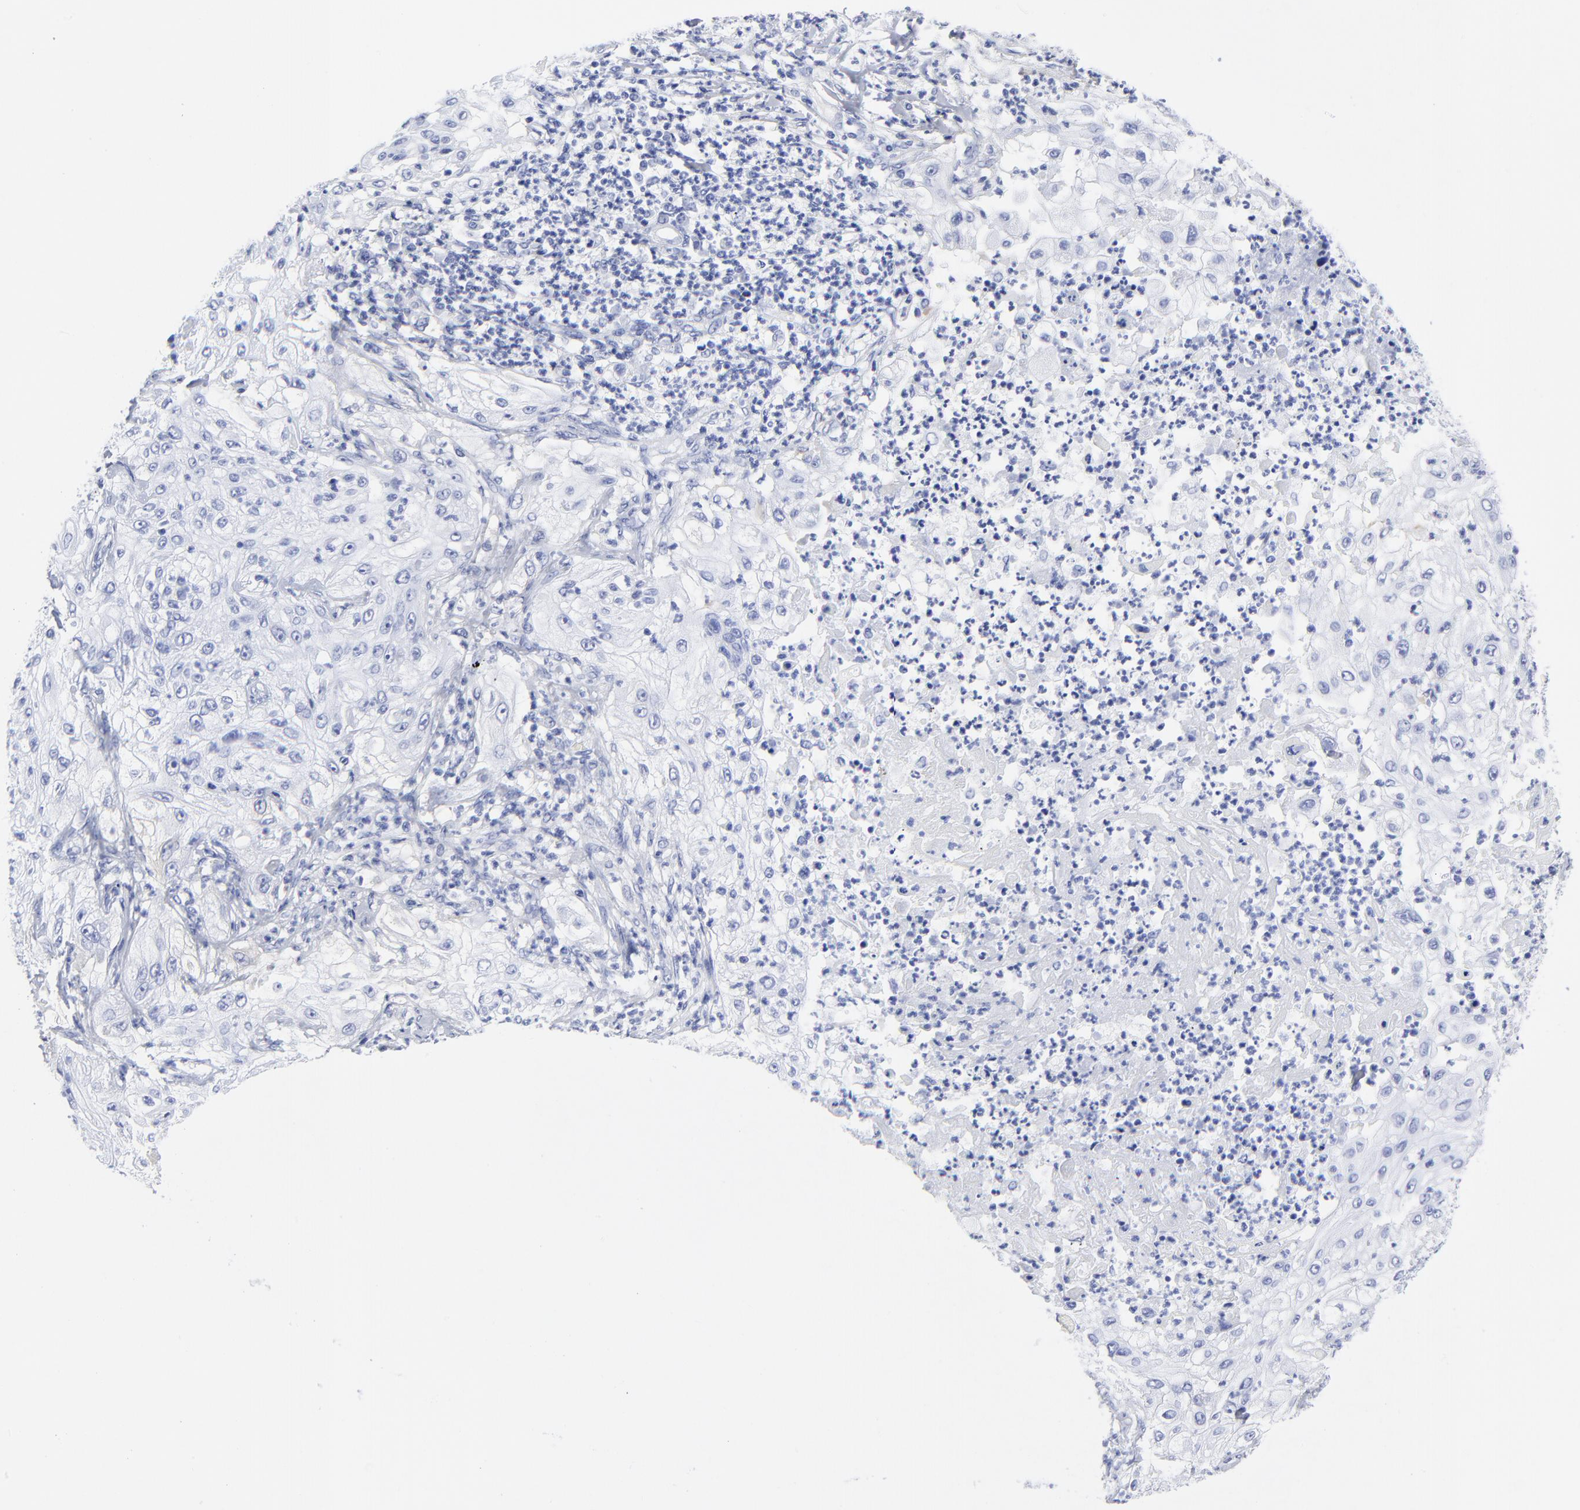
{"staining": {"intensity": "negative", "quantity": "none", "location": "none"}, "tissue": "lung cancer", "cell_type": "Tumor cells", "image_type": "cancer", "snomed": [{"axis": "morphology", "description": "Inflammation, NOS"}, {"axis": "morphology", "description": "Squamous cell carcinoma, NOS"}, {"axis": "topography", "description": "Lymph node"}, {"axis": "topography", "description": "Soft tissue"}, {"axis": "topography", "description": "Lung"}], "caption": "A high-resolution histopathology image shows IHC staining of lung cancer, which reveals no significant staining in tumor cells. The staining is performed using DAB brown chromogen with nuclei counter-stained in using hematoxylin.", "gene": "DCN", "patient": {"sex": "male", "age": 66}}